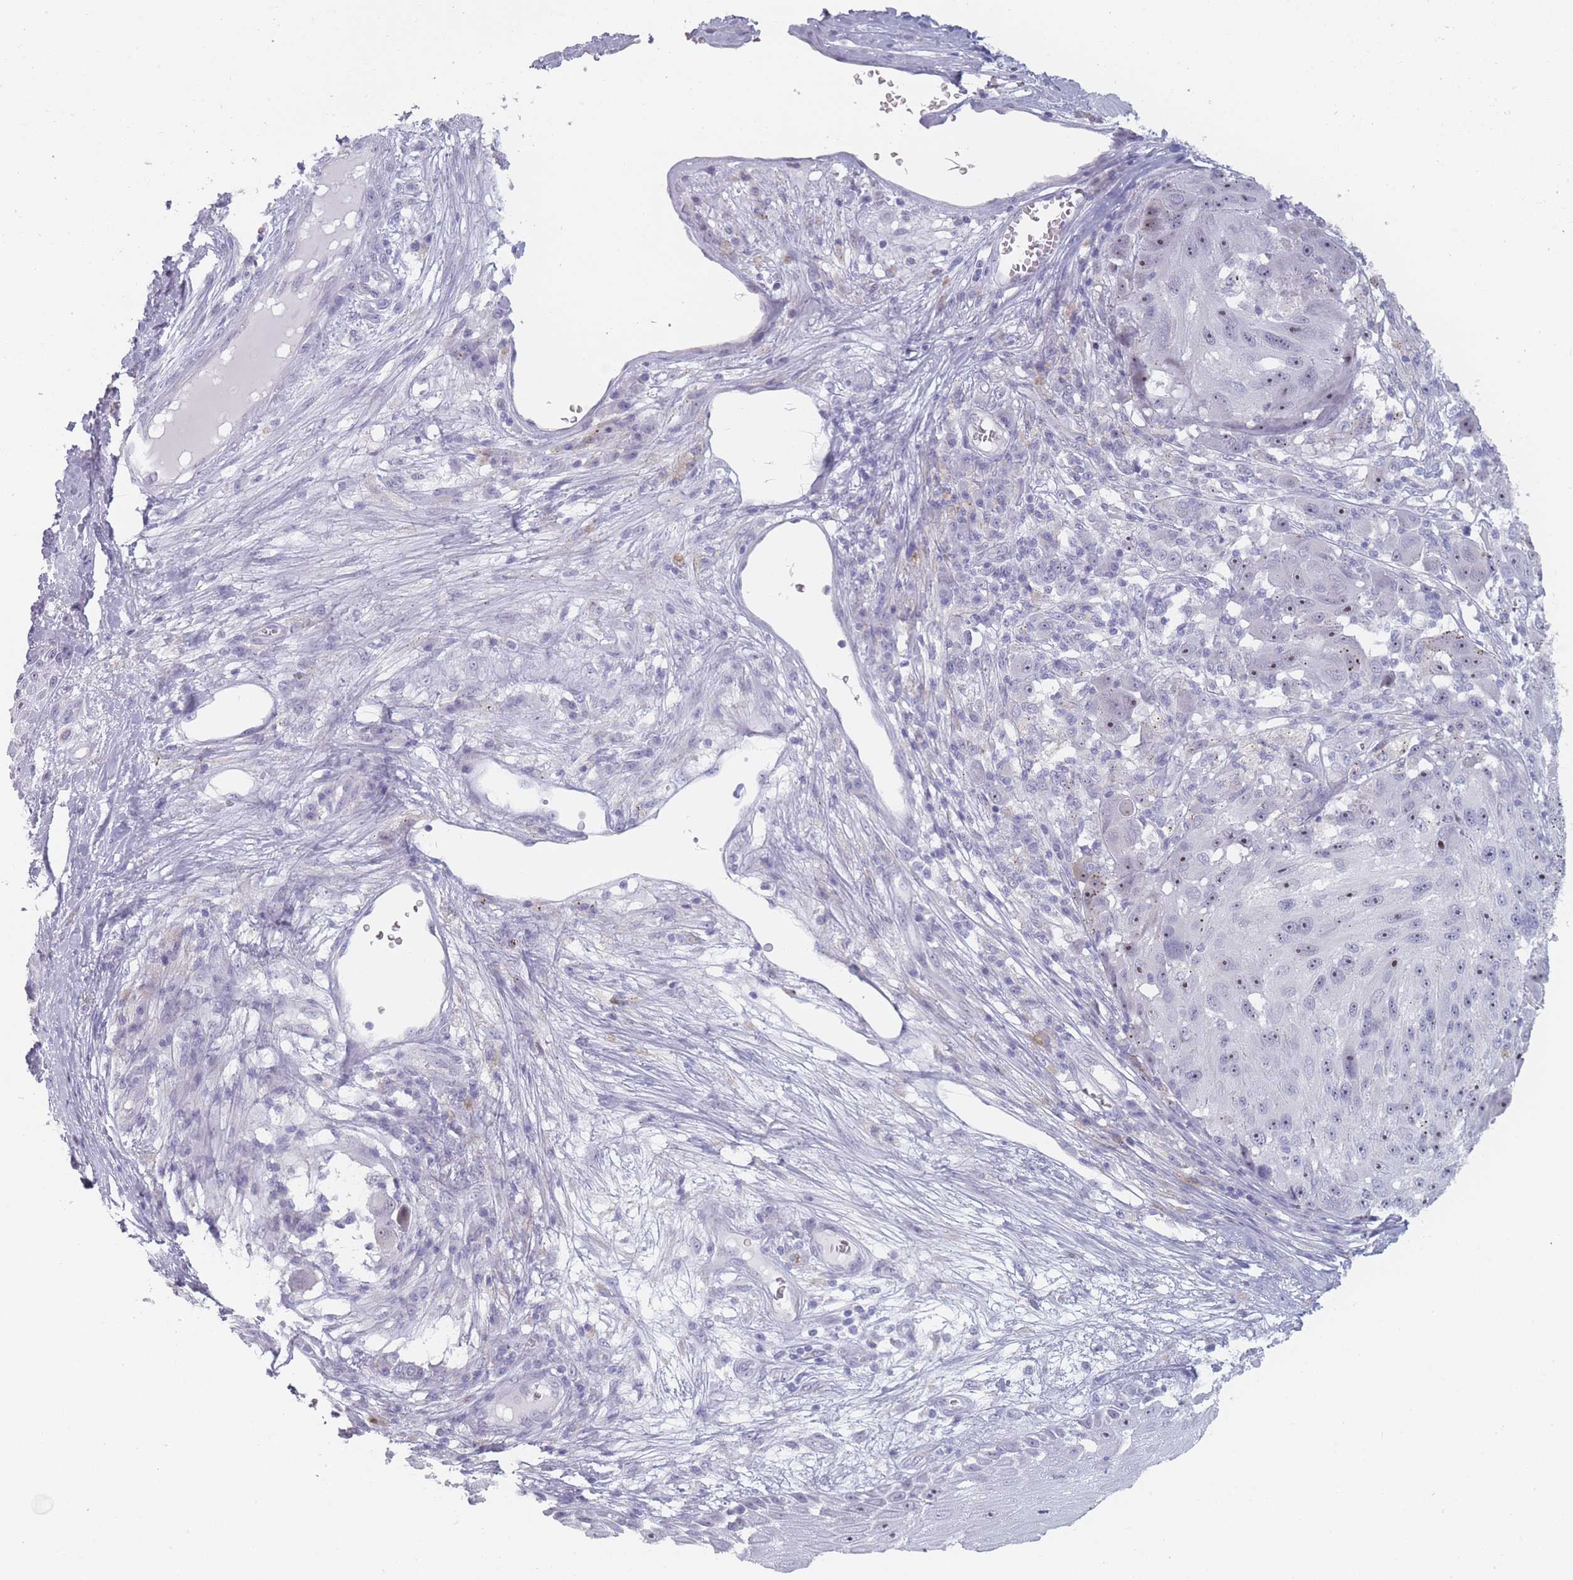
{"staining": {"intensity": "moderate", "quantity": "<25%", "location": "nuclear"}, "tissue": "melanoma", "cell_type": "Tumor cells", "image_type": "cancer", "snomed": [{"axis": "morphology", "description": "Malignant melanoma, NOS"}, {"axis": "topography", "description": "Skin"}], "caption": "This micrograph exhibits melanoma stained with IHC to label a protein in brown. The nuclear of tumor cells show moderate positivity for the protein. Nuclei are counter-stained blue.", "gene": "ROS1", "patient": {"sex": "male", "age": 53}}